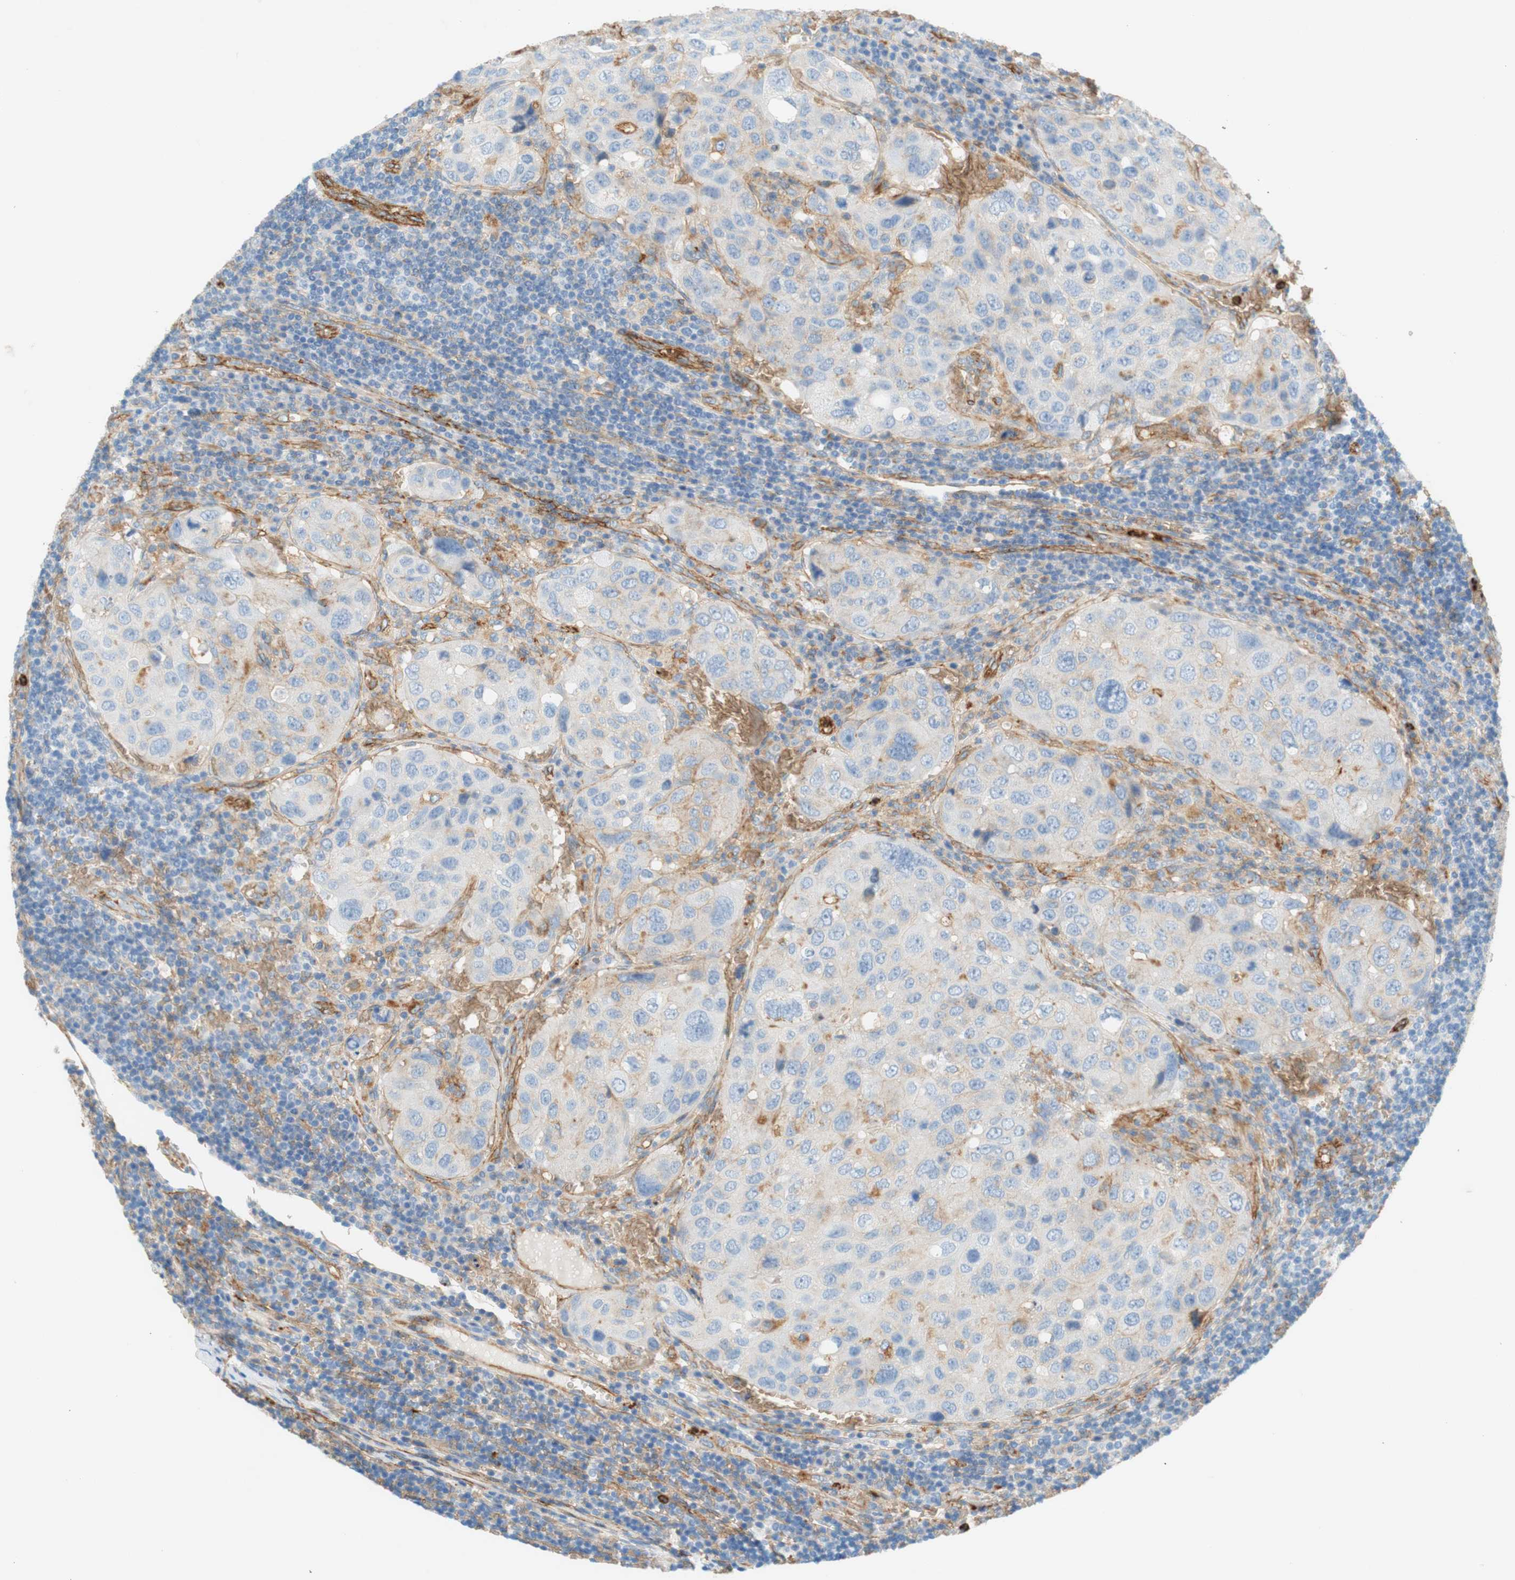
{"staining": {"intensity": "weak", "quantity": "<25%", "location": "cytoplasmic/membranous"}, "tissue": "urothelial cancer", "cell_type": "Tumor cells", "image_type": "cancer", "snomed": [{"axis": "morphology", "description": "Urothelial carcinoma, High grade"}, {"axis": "topography", "description": "Lymph node"}, {"axis": "topography", "description": "Urinary bladder"}], "caption": "Human urothelial cancer stained for a protein using IHC shows no staining in tumor cells.", "gene": "STOM", "patient": {"sex": "male", "age": 51}}